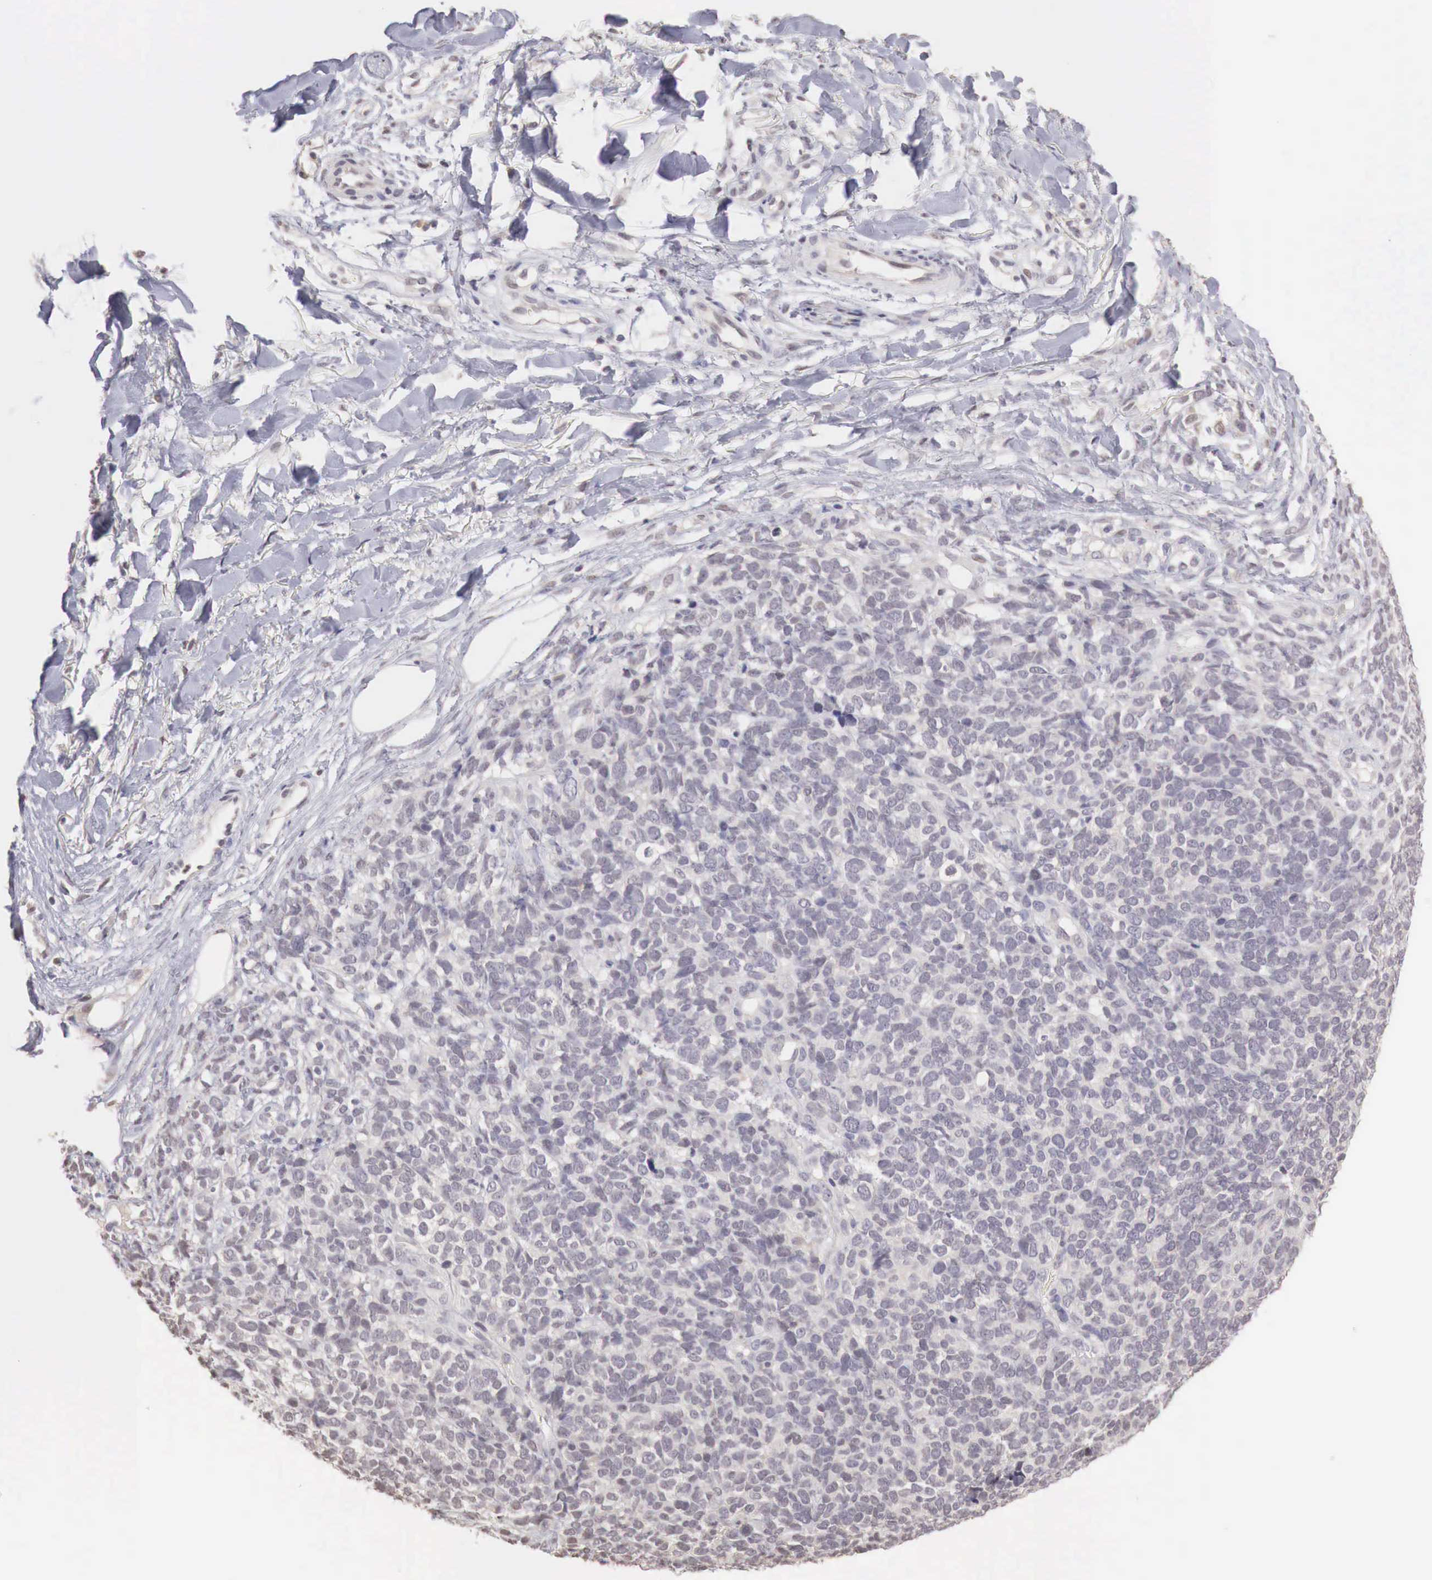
{"staining": {"intensity": "negative", "quantity": "none", "location": "none"}, "tissue": "melanoma", "cell_type": "Tumor cells", "image_type": "cancer", "snomed": [{"axis": "morphology", "description": "Malignant melanoma, NOS"}, {"axis": "topography", "description": "Skin"}], "caption": "An IHC photomicrograph of malignant melanoma is shown. There is no staining in tumor cells of malignant melanoma. (DAB (3,3'-diaminobenzidine) immunohistochemistry (IHC), high magnification).", "gene": "TBC1D9", "patient": {"sex": "female", "age": 85}}